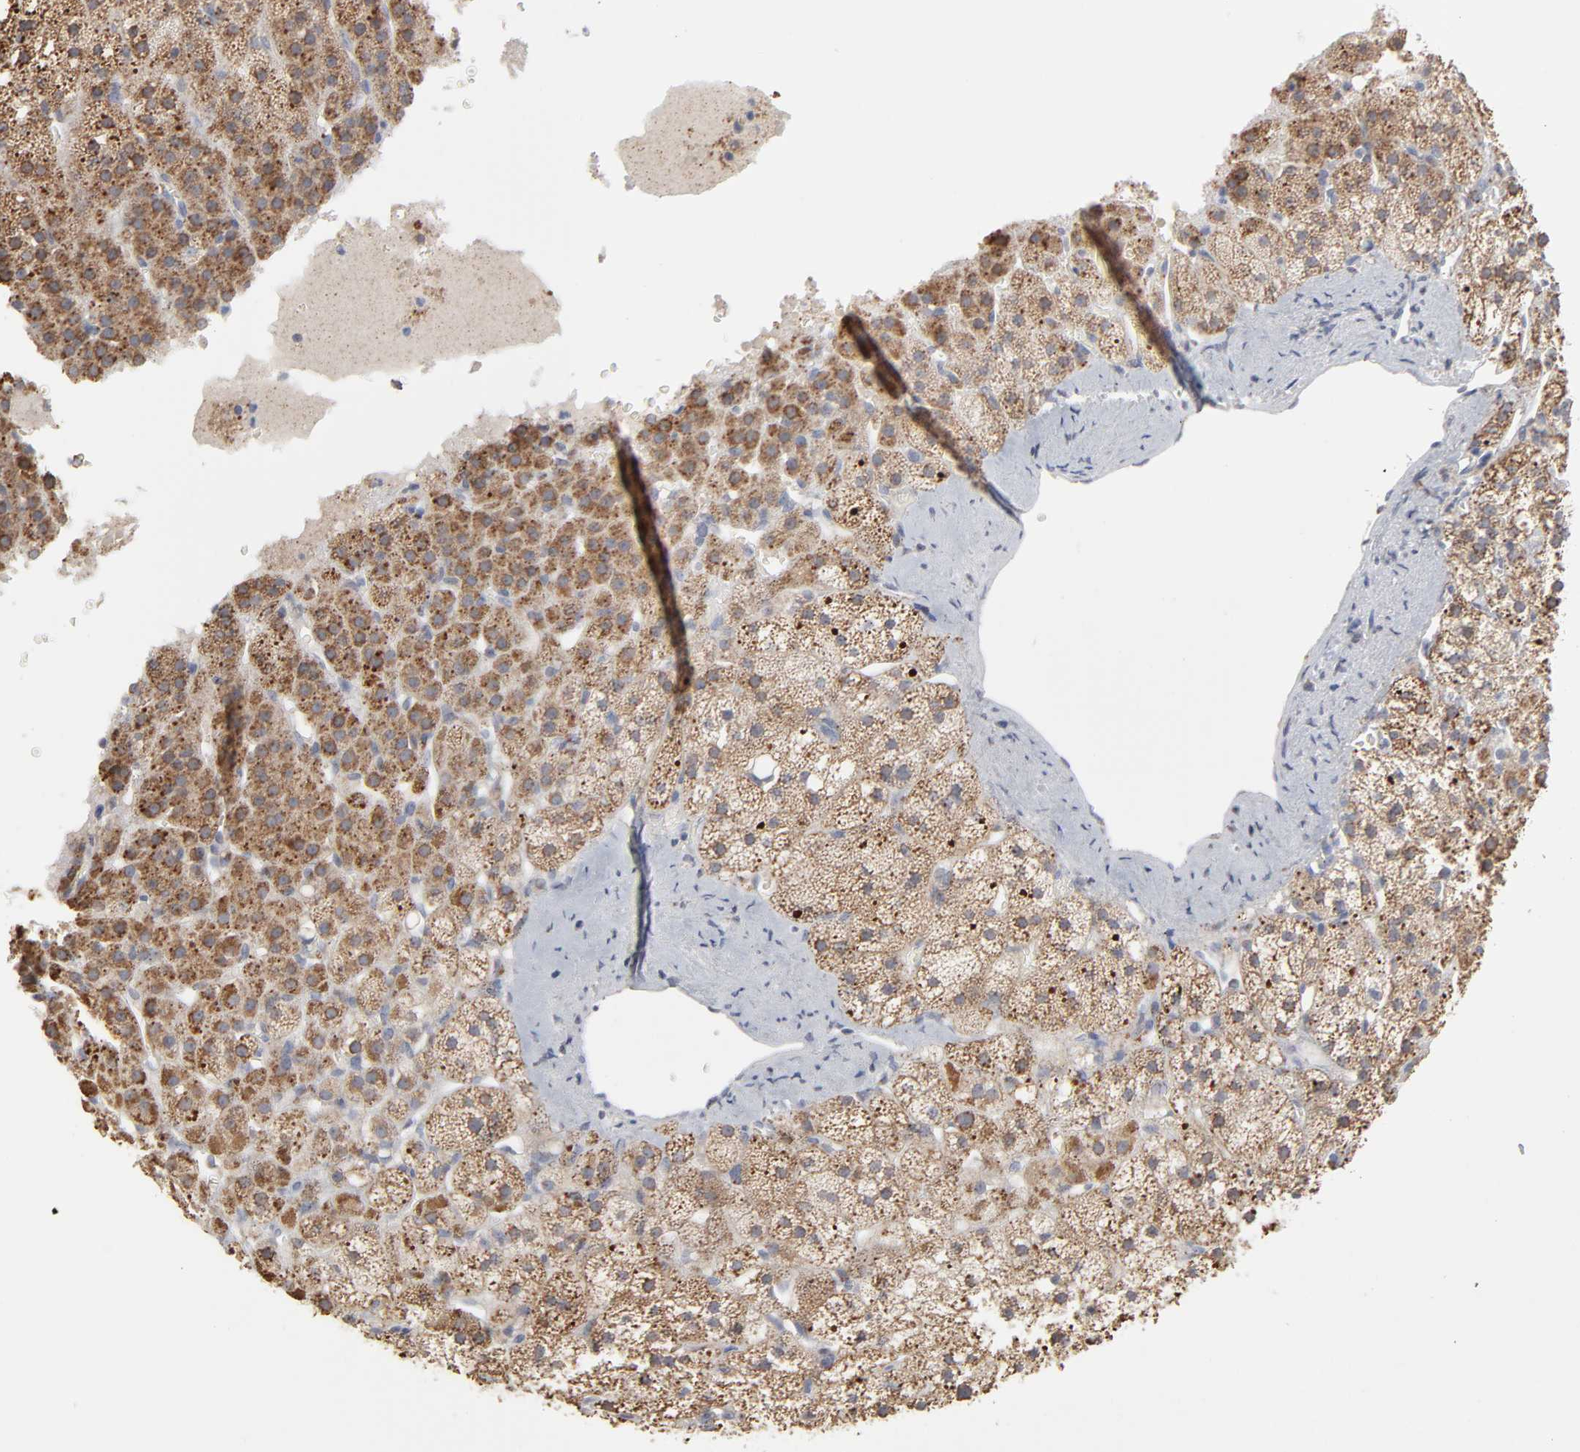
{"staining": {"intensity": "moderate", "quantity": ">75%", "location": "cytoplasmic/membranous"}, "tissue": "adrenal gland", "cell_type": "Glandular cells", "image_type": "normal", "snomed": [{"axis": "morphology", "description": "Normal tissue, NOS"}, {"axis": "topography", "description": "Adrenal gland"}], "caption": "Unremarkable adrenal gland displays moderate cytoplasmic/membranous expression in about >75% of glandular cells, visualized by immunohistochemistry. The staining was performed using DAB, with brown indicating positive protein expression. Nuclei are stained blue with hematoxylin.", "gene": "POMT2", "patient": {"sex": "male", "age": 35}}